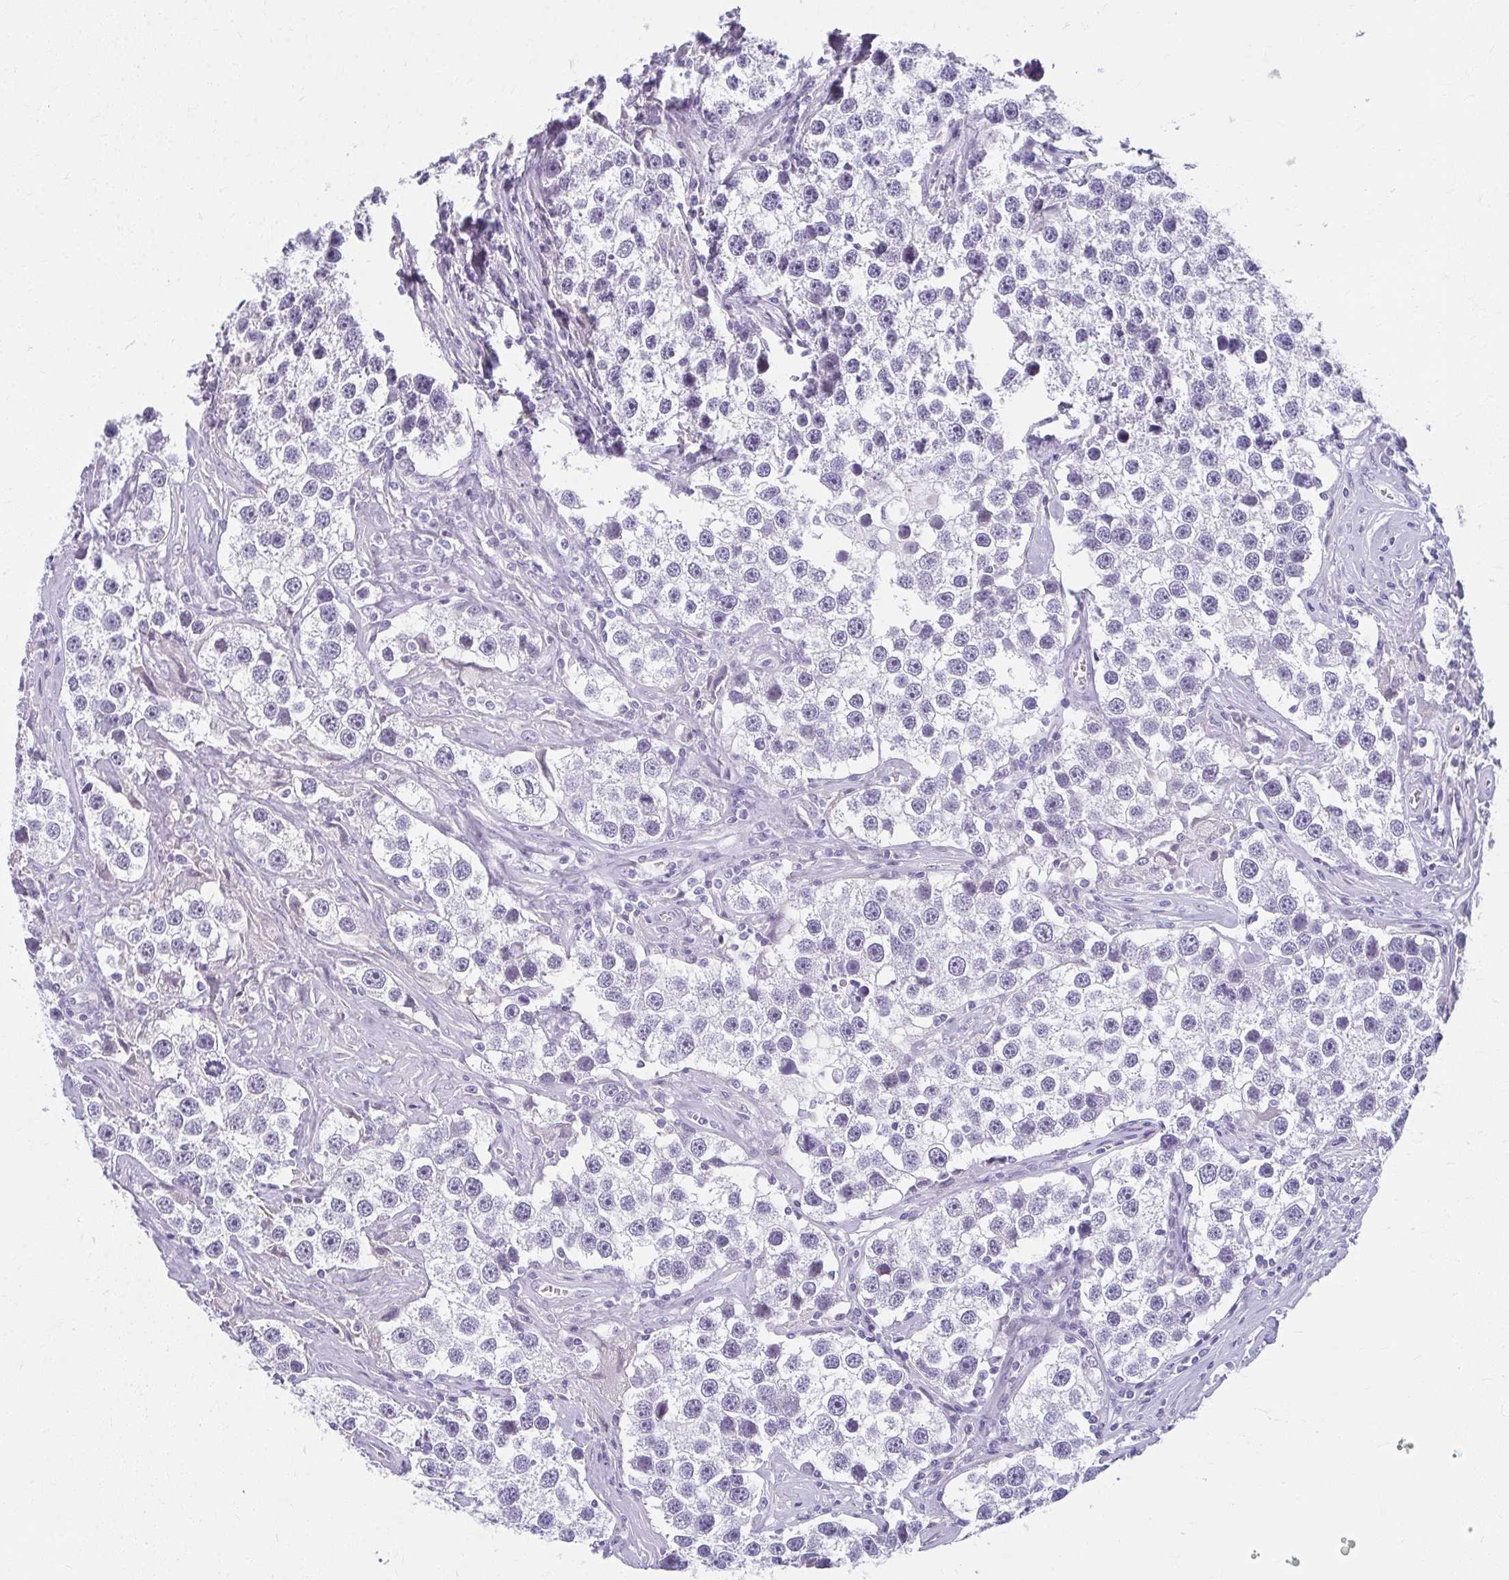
{"staining": {"intensity": "negative", "quantity": "none", "location": "none"}, "tissue": "testis cancer", "cell_type": "Tumor cells", "image_type": "cancer", "snomed": [{"axis": "morphology", "description": "Seminoma, NOS"}, {"axis": "topography", "description": "Testis"}], "caption": "Histopathology image shows no significant protein positivity in tumor cells of testis cancer (seminoma).", "gene": "MOBP", "patient": {"sex": "male", "age": 49}}